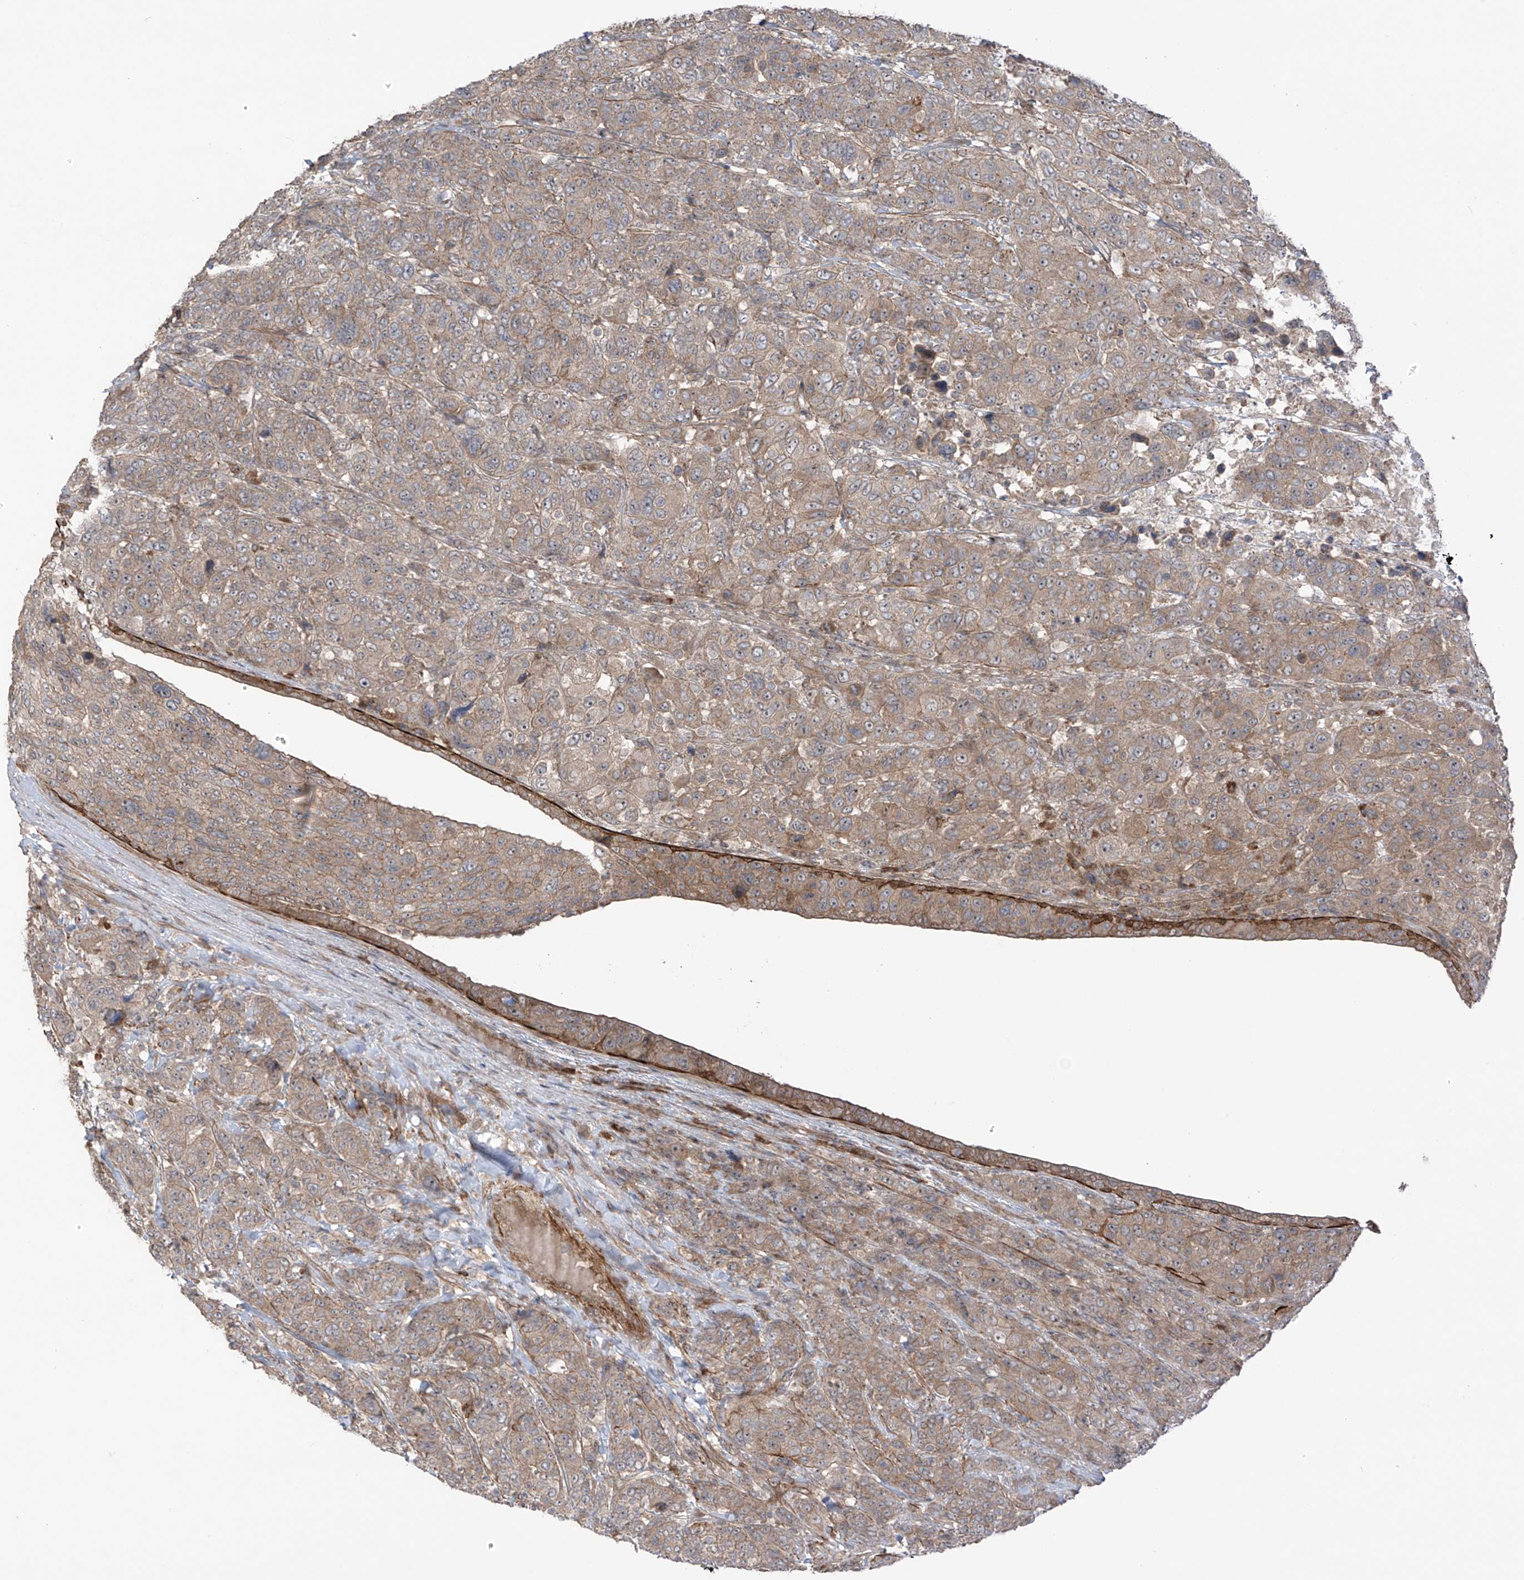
{"staining": {"intensity": "weak", "quantity": ">75%", "location": "cytoplasmic/membranous"}, "tissue": "breast cancer", "cell_type": "Tumor cells", "image_type": "cancer", "snomed": [{"axis": "morphology", "description": "Duct carcinoma"}, {"axis": "topography", "description": "Breast"}], "caption": "The immunohistochemical stain shows weak cytoplasmic/membranous staining in tumor cells of breast cancer tissue.", "gene": "LRRC74A", "patient": {"sex": "female", "age": 37}}